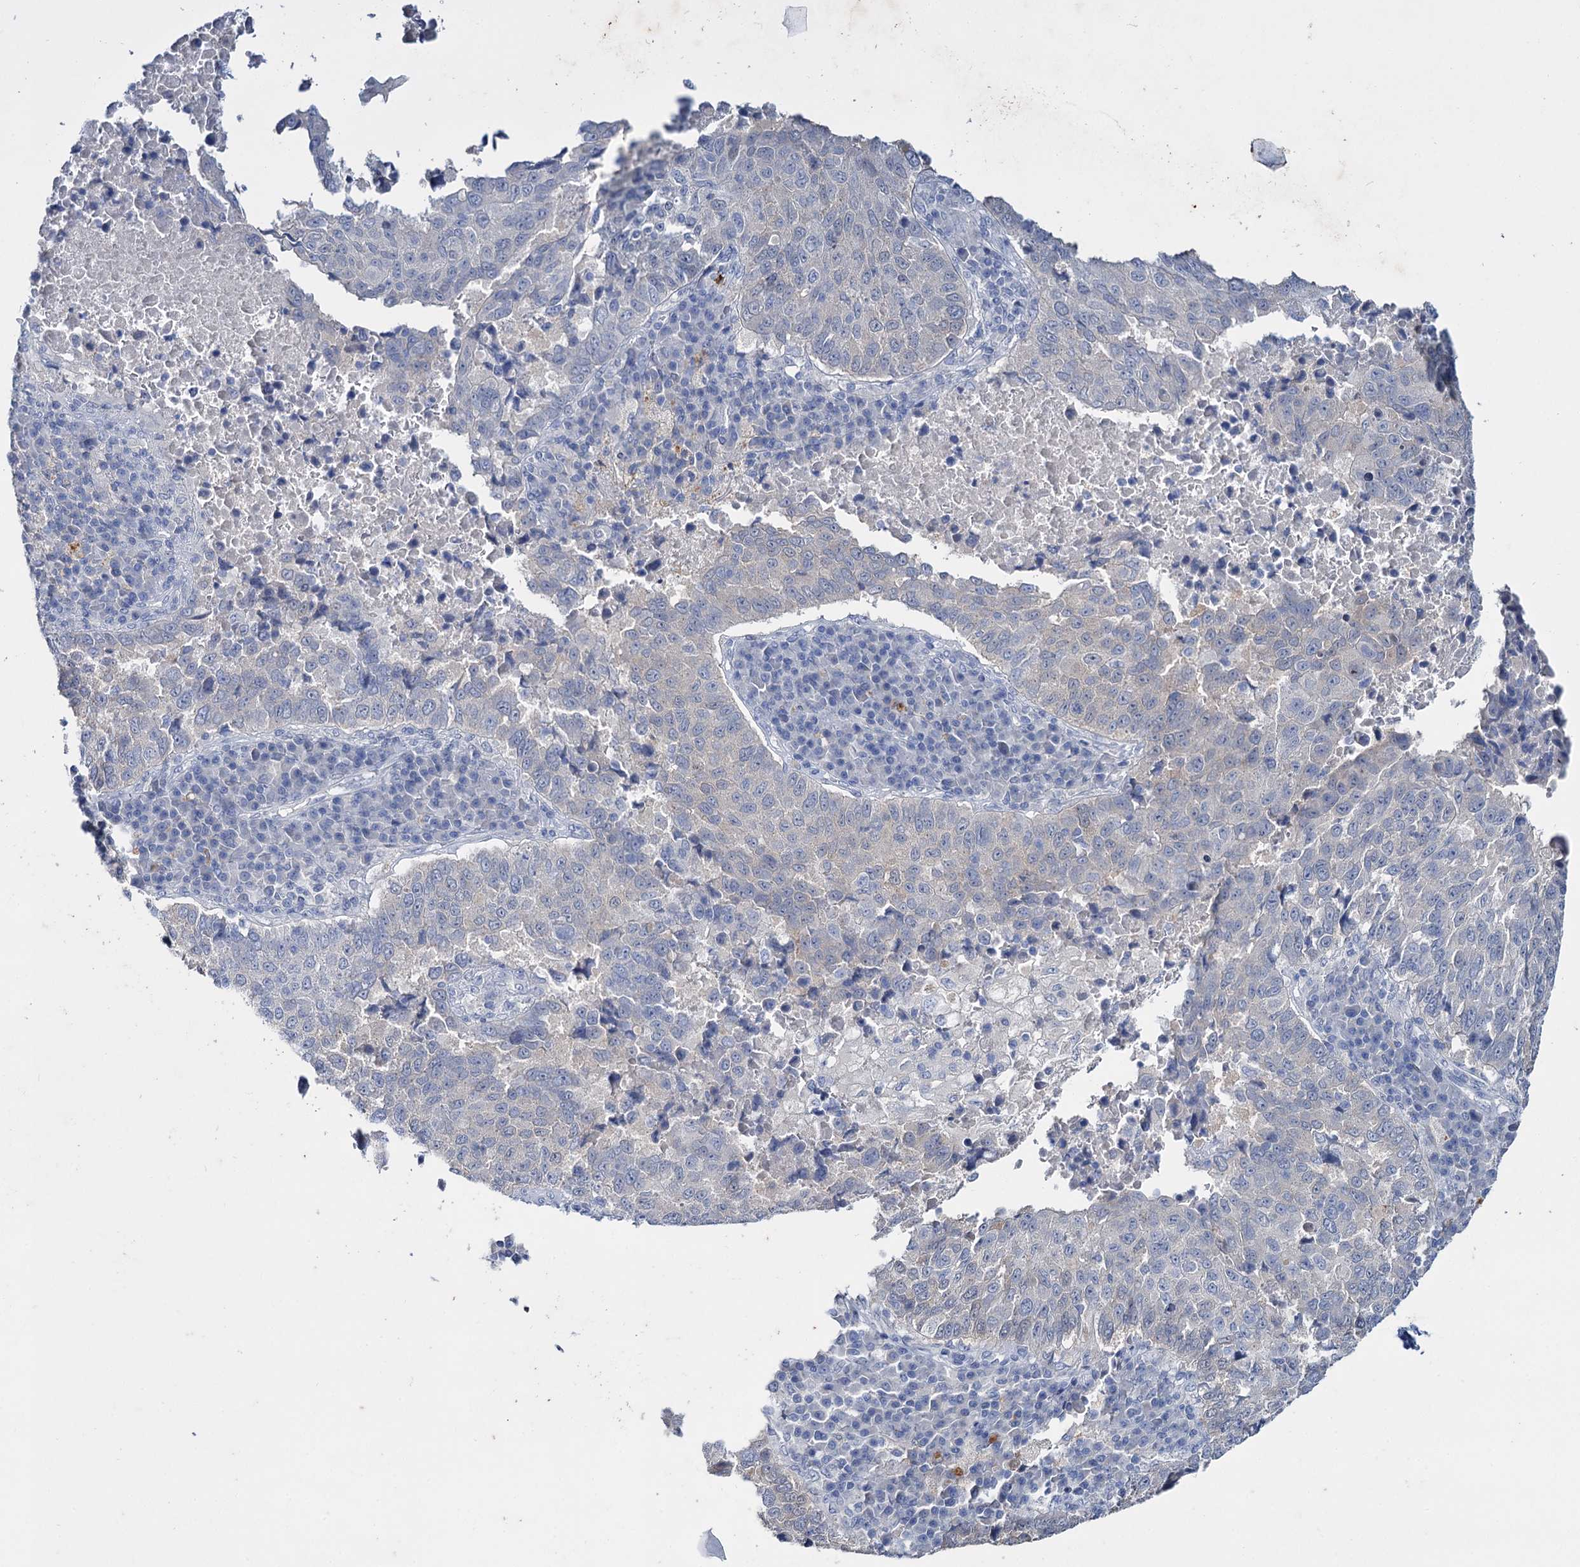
{"staining": {"intensity": "negative", "quantity": "none", "location": "none"}, "tissue": "lung cancer", "cell_type": "Tumor cells", "image_type": "cancer", "snomed": [{"axis": "morphology", "description": "Squamous cell carcinoma, NOS"}, {"axis": "topography", "description": "Lung"}], "caption": "A histopathology image of lung squamous cell carcinoma stained for a protein exhibits no brown staining in tumor cells.", "gene": "LYZL4", "patient": {"sex": "male", "age": 73}}